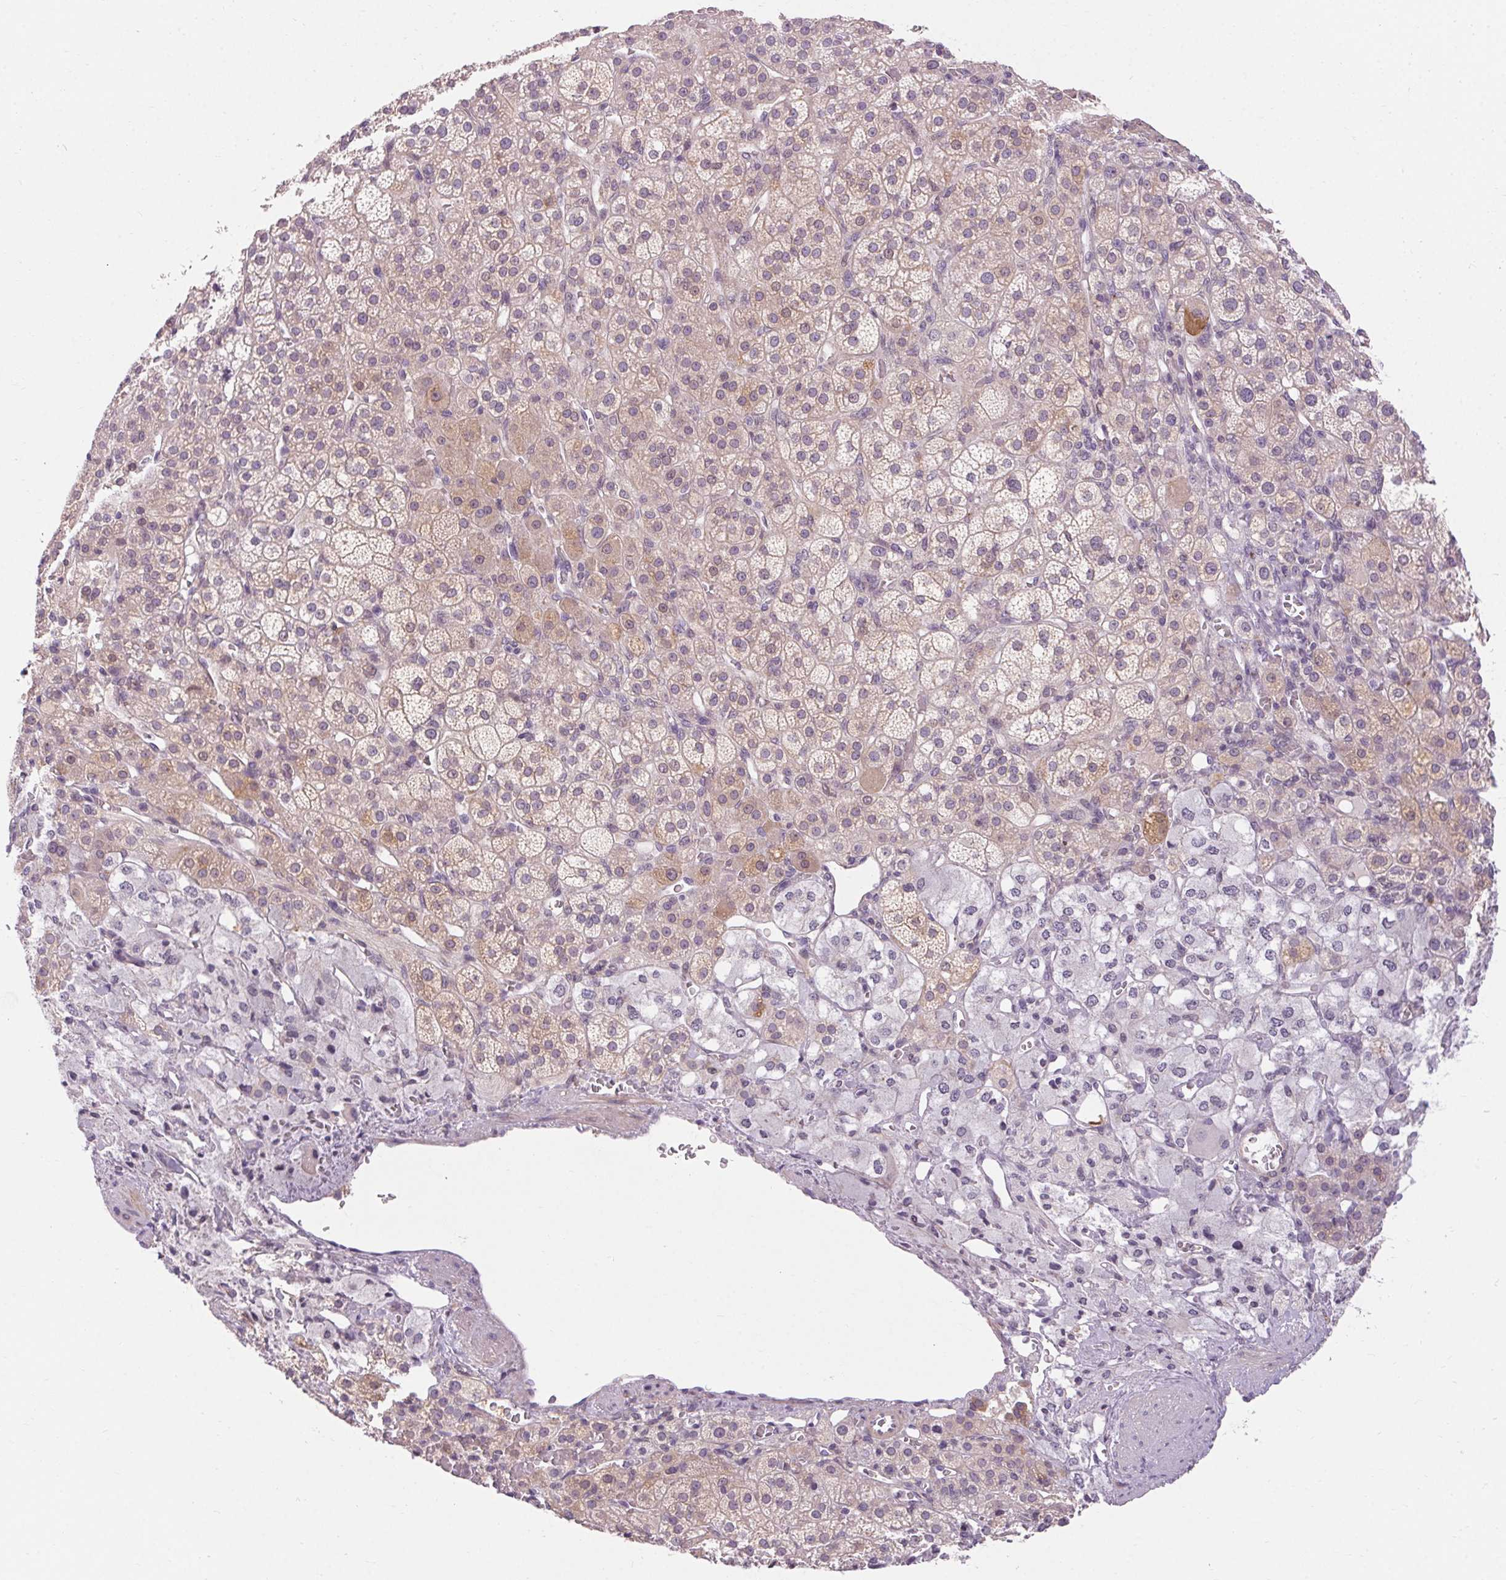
{"staining": {"intensity": "moderate", "quantity": "<25%", "location": "cytoplasmic/membranous,nuclear"}, "tissue": "adrenal gland", "cell_type": "Glandular cells", "image_type": "normal", "snomed": [{"axis": "morphology", "description": "Normal tissue, NOS"}, {"axis": "topography", "description": "Adrenal gland"}], "caption": "Immunohistochemistry (IHC) staining of normal adrenal gland, which exhibits low levels of moderate cytoplasmic/membranous,nuclear staining in about <25% of glandular cells indicating moderate cytoplasmic/membranous,nuclear protein positivity. The staining was performed using DAB (3,3'-diaminobenzidine) (brown) for protein detection and nuclei were counterstained in hematoxylin (blue).", "gene": "TMEM52B", "patient": {"sex": "female", "age": 60}}